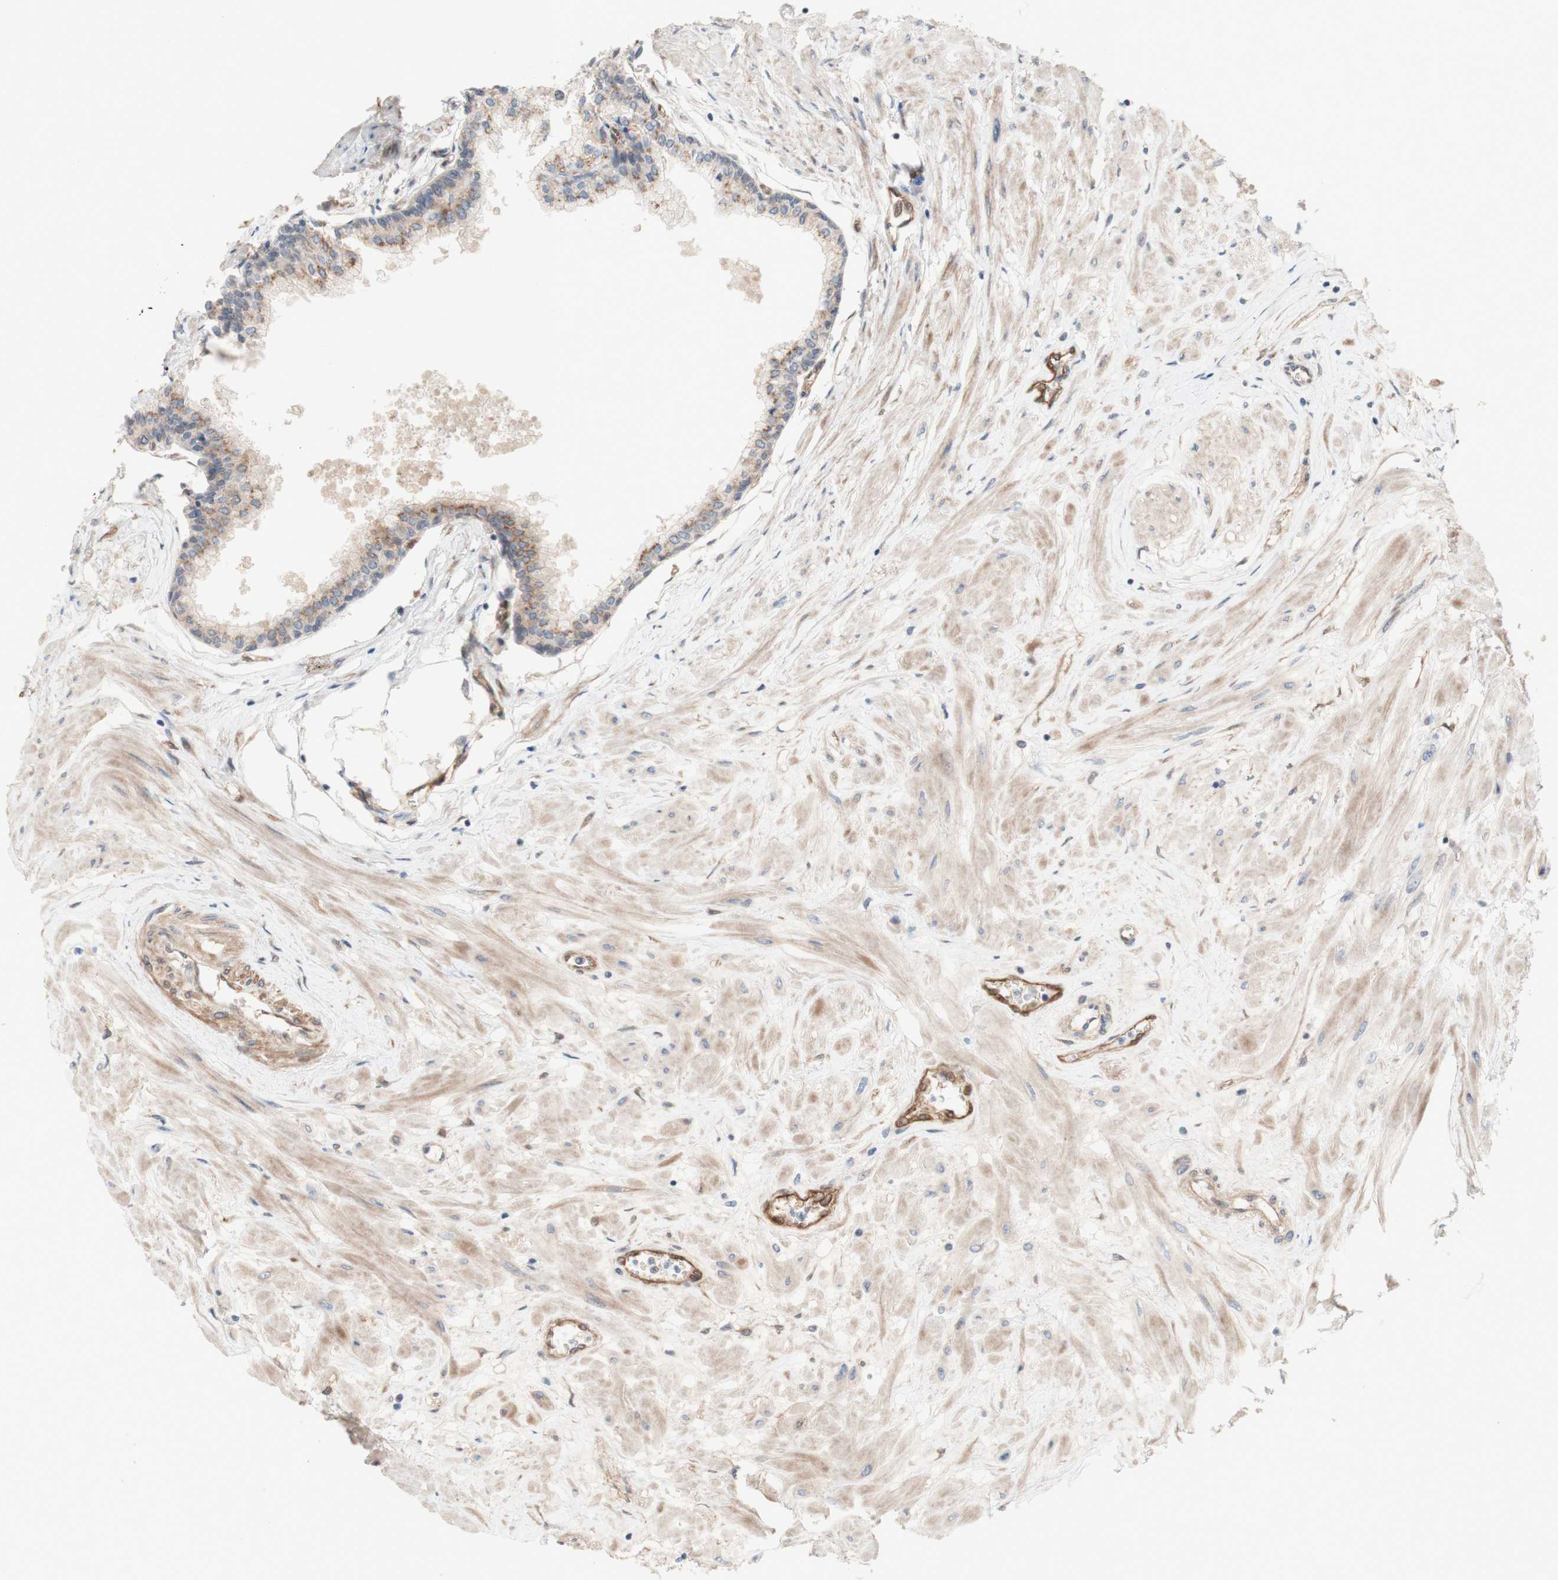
{"staining": {"intensity": "moderate", "quantity": ">75%", "location": "cytoplasmic/membranous"}, "tissue": "prostate", "cell_type": "Glandular cells", "image_type": "normal", "snomed": [{"axis": "morphology", "description": "Normal tissue, NOS"}, {"axis": "topography", "description": "Prostate"}, {"axis": "topography", "description": "Seminal veicle"}], "caption": "This photomicrograph demonstrates immunohistochemistry (IHC) staining of unremarkable prostate, with medium moderate cytoplasmic/membranous staining in approximately >75% of glandular cells.", "gene": "CNN3", "patient": {"sex": "male", "age": 60}}